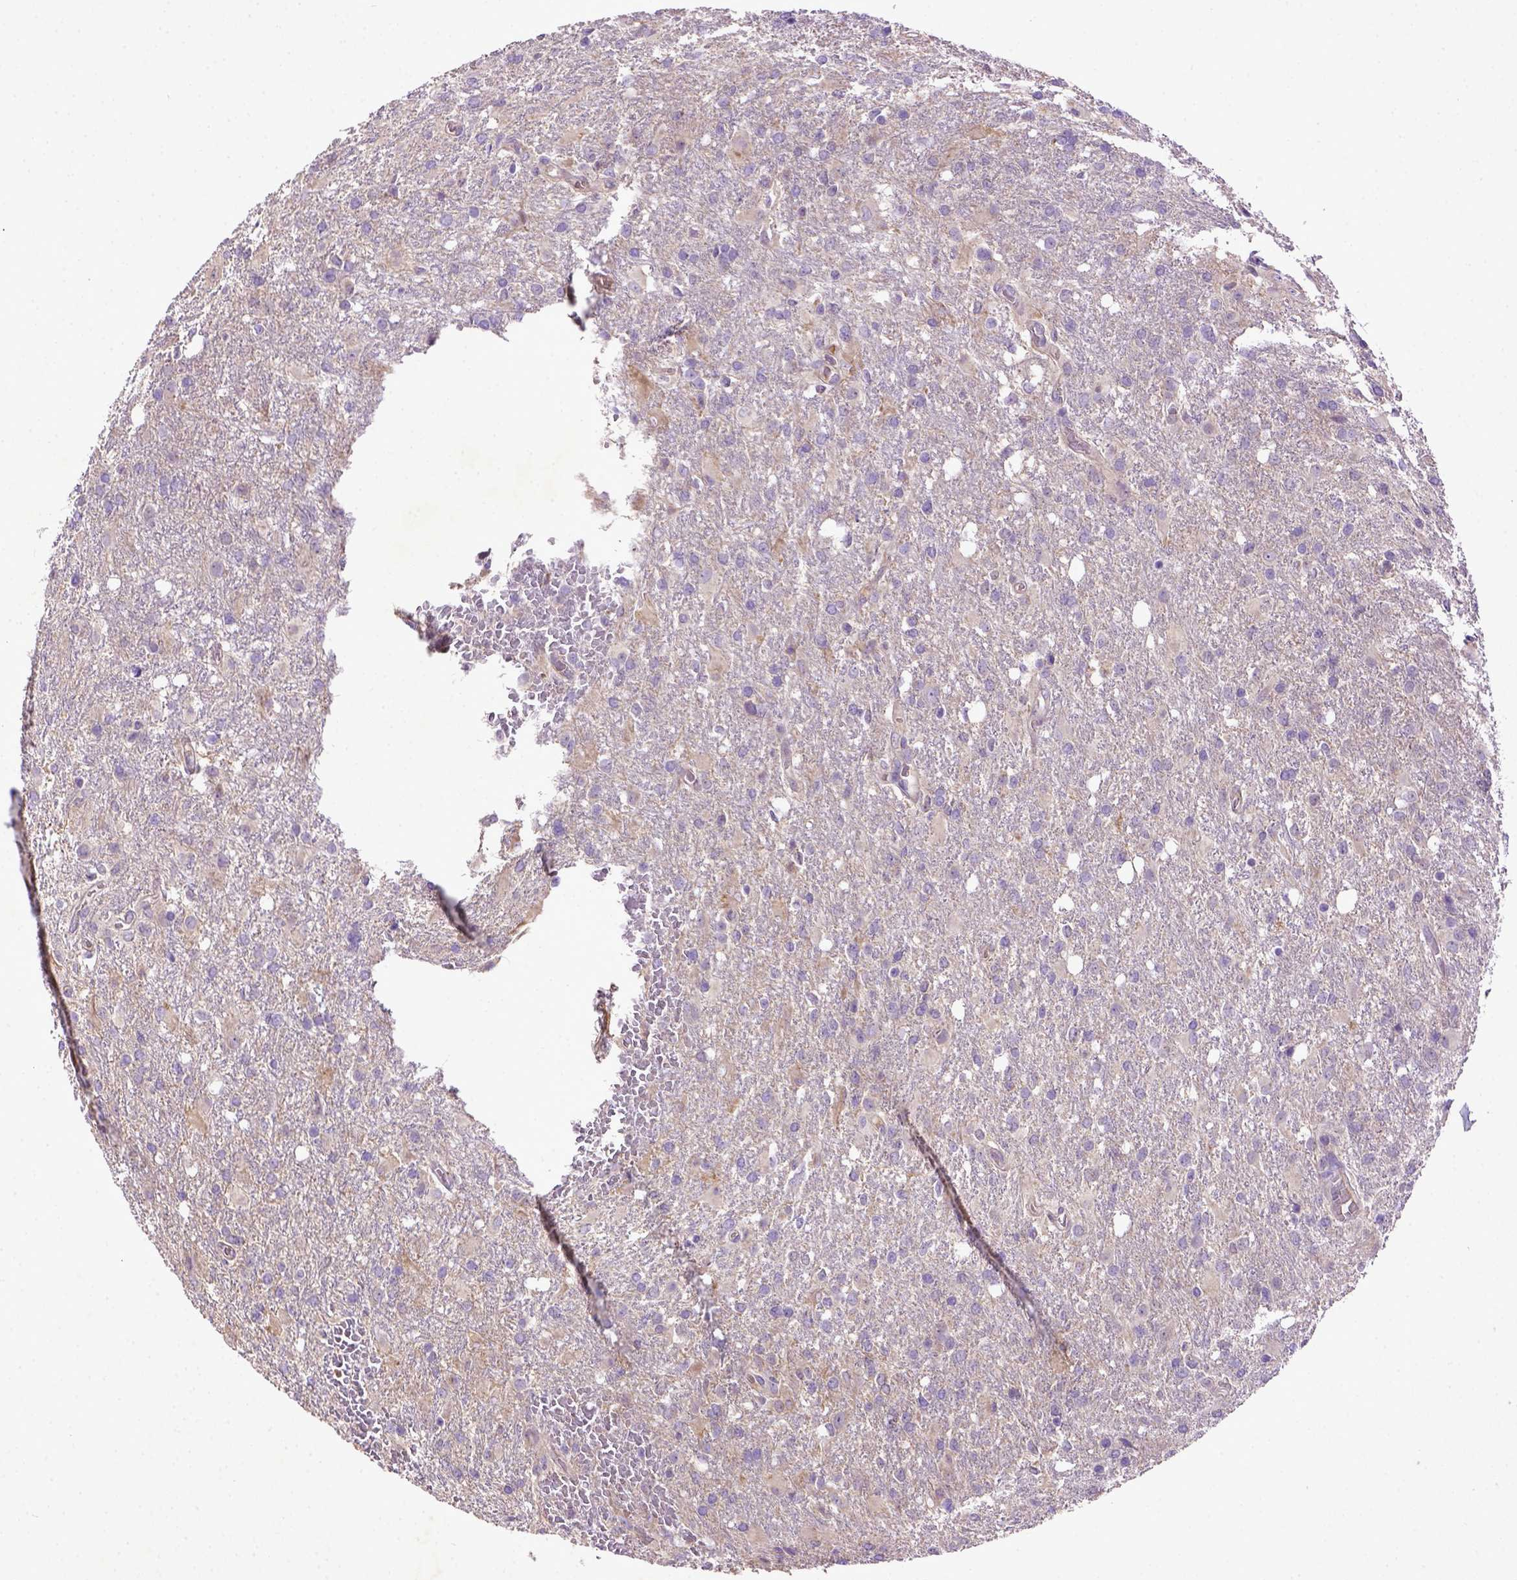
{"staining": {"intensity": "weak", "quantity": "25%-75%", "location": "cytoplasmic/membranous"}, "tissue": "glioma", "cell_type": "Tumor cells", "image_type": "cancer", "snomed": [{"axis": "morphology", "description": "Glioma, malignant, High grade"}, {"axis": "topography", "description": "Brain"}], "caption": "There is low levels of weak cytoplasmic/membranous positivity in tumor cells of glioma, as demonstrated by immunohistochemical staining (brown color).", "gene": "DEPDC1B", "patient": {"sex": "male", "age": 68}}